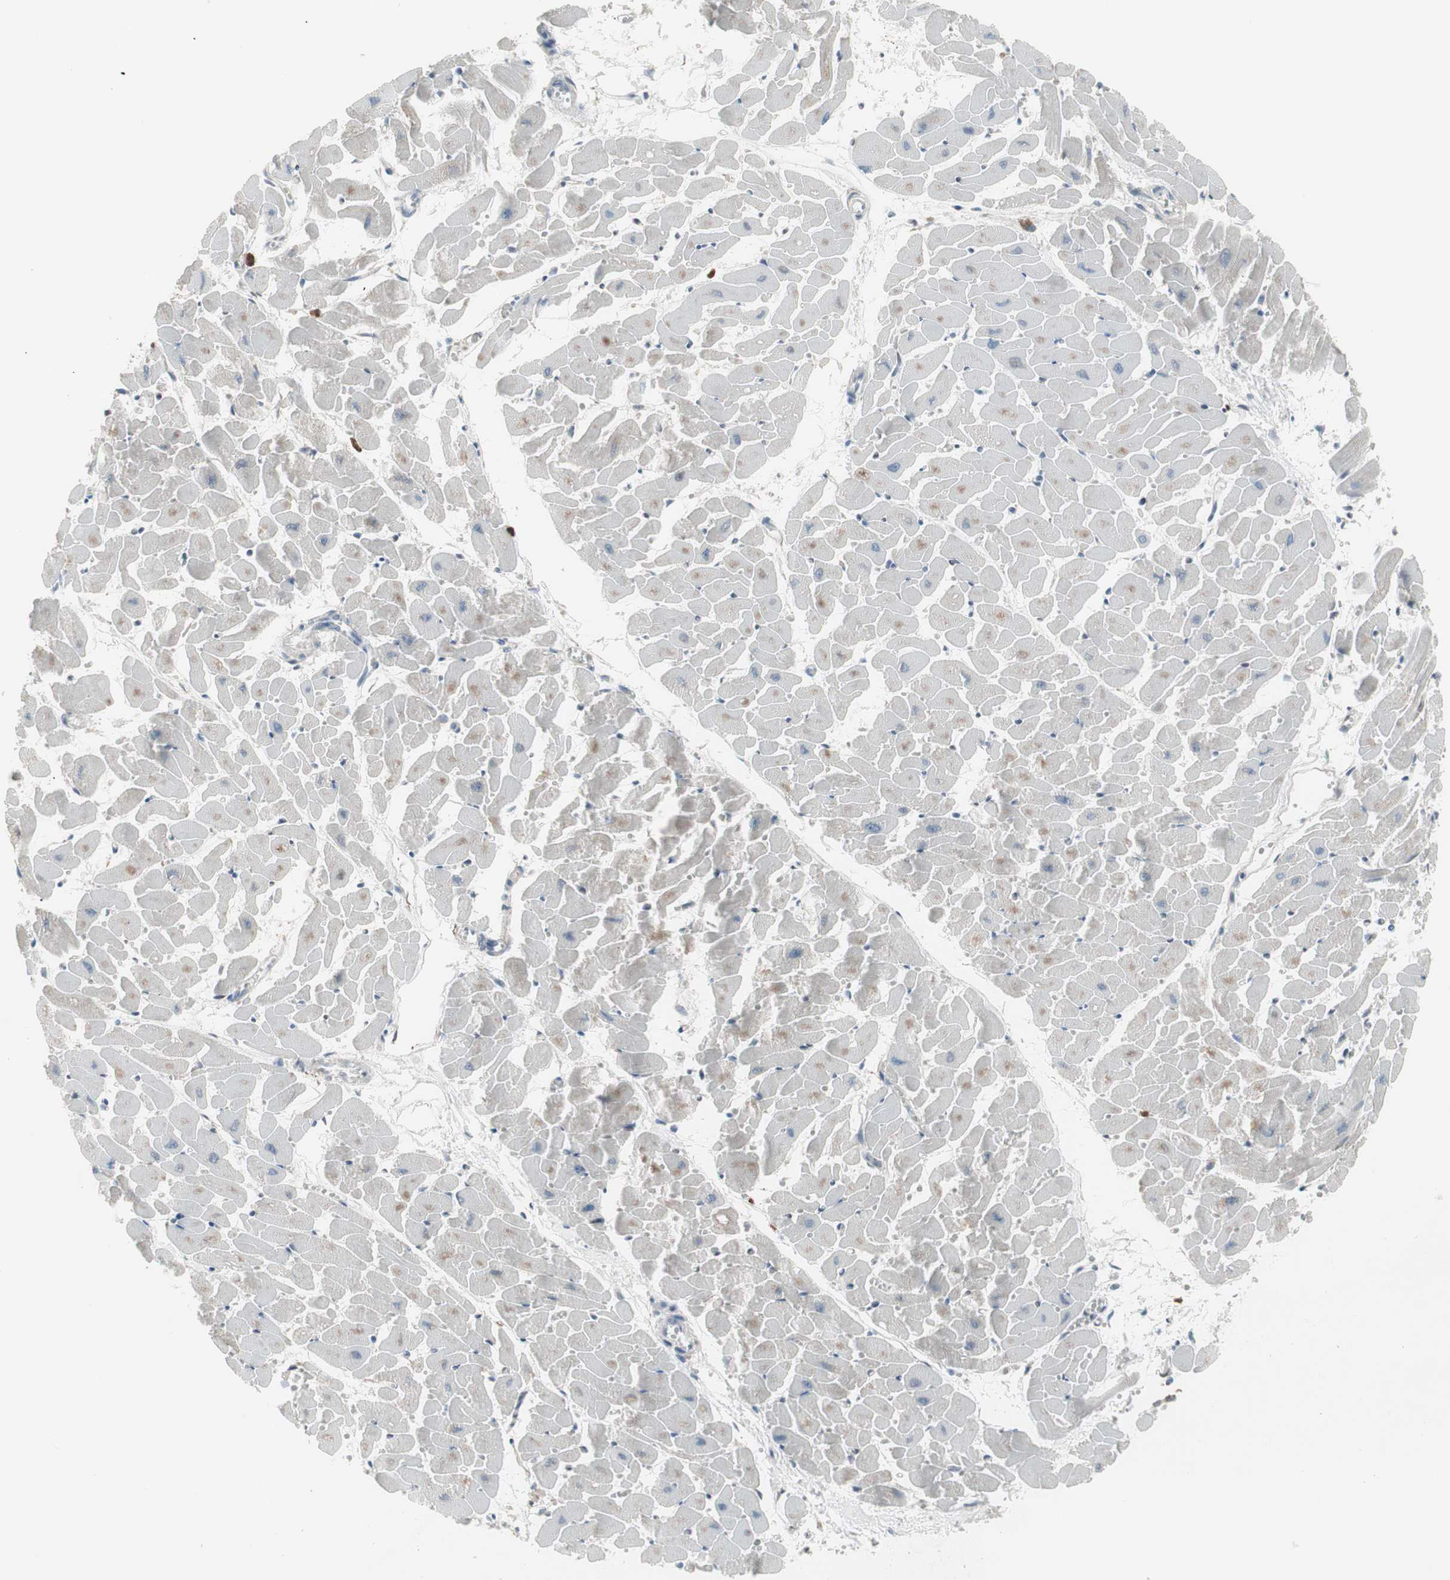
{"staining": {"intensity": "weak", "quantity": "25%-75%", "location": "cytoplasmic/membranous"}, "tissue": "heart muscle", "cell_type": "Cardiomyocytes", "image_type": "normal", "snomed": [{"axis": "morphology", "description": "Normal tissue, NOS"}, {"axis": "topography", "description": "Heart"}], "caption": "Immunohistochemistry (IHC) micrograph of benign heart muscle: human heart muscle stained using immunohistochemistry exhibits low levels of weak protein expression localized specifically in the cytoplasmic/membranous of cardiomyocytes, appearing as a cytoplasmic/membranous brown color.", "gene": "ZSCAN32", "patient": {"sex": "female", "age": 19}}